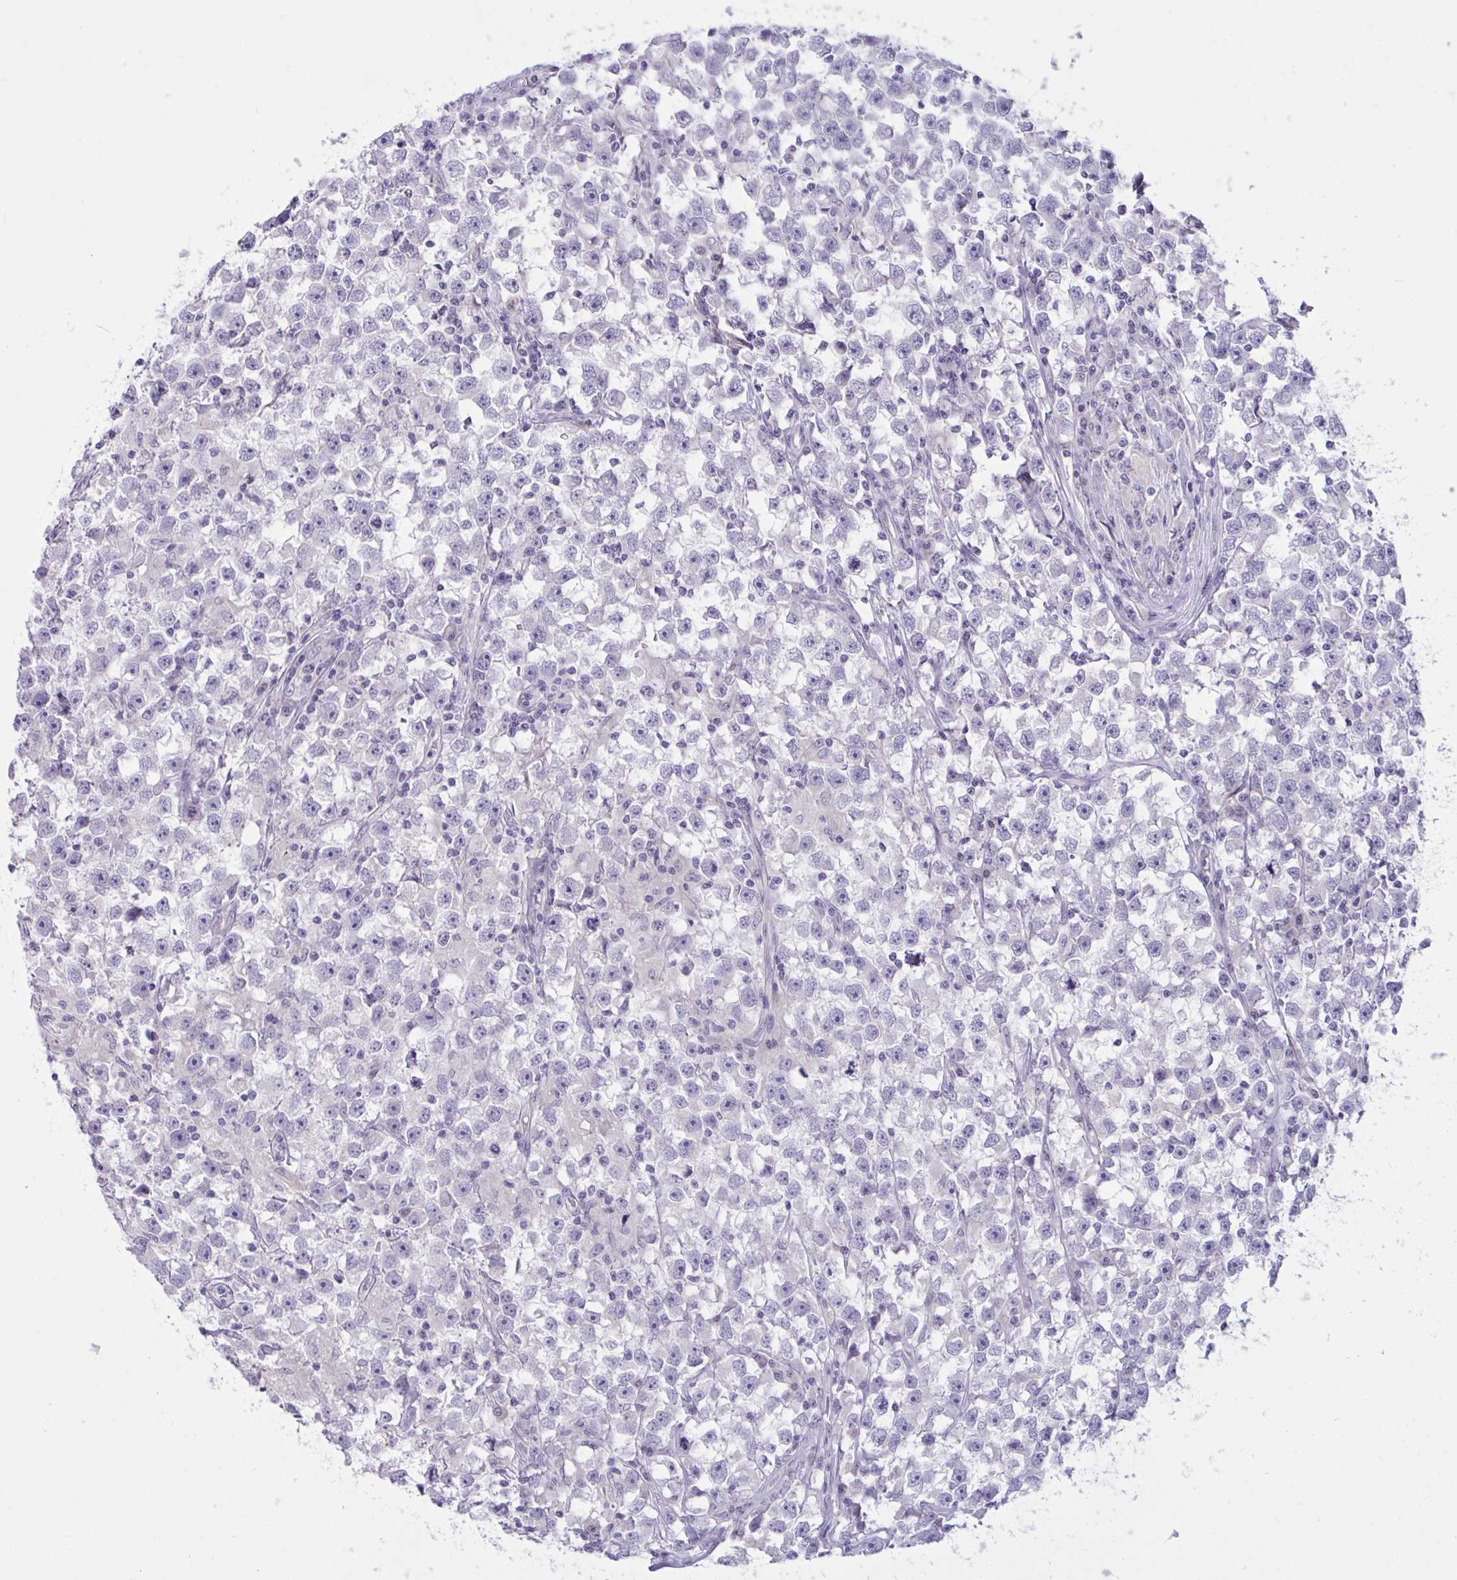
{"staining": {"intensity": "negative", "quantity": "none", "location": "none"}, "tissue": "testis cancer", "cell_type": "Tumor cells", "image_type": "cancer", "snomed": [{"axis": "morphology", "description": "Seminoma, NOS"}, {"axis": "topography", "description": "Testis"}], "caption": "This is a micrograph of IHC staining of testis seminoma, which shows no expression in tumor cells.", "gene": "CAMLG", "patient": {"sex": "male", "age": 33}}